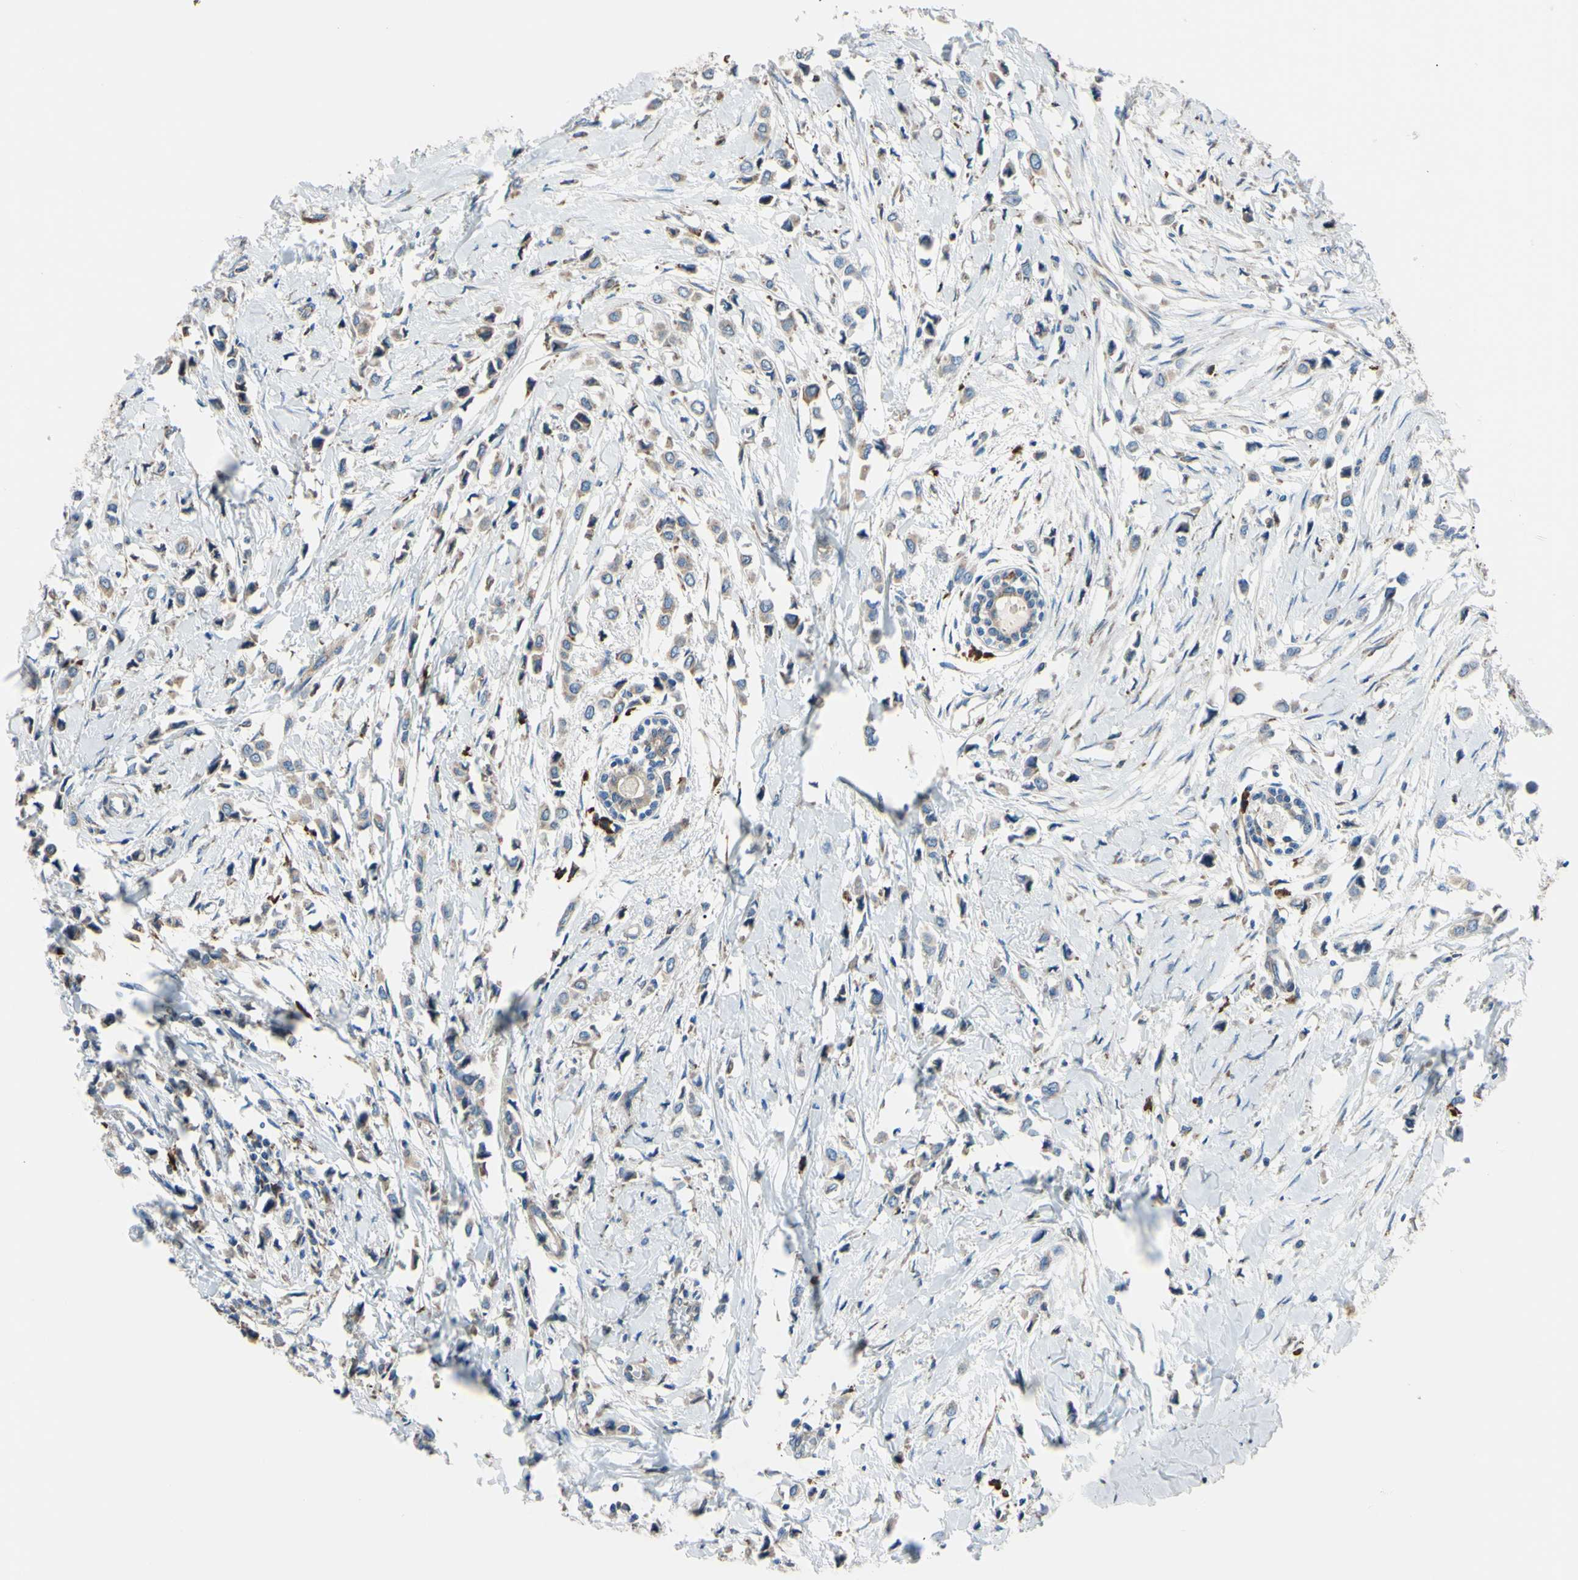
{"staining": {"intensity": "weak", "quantity": "25%-75%", "location": "cytoplasmic/membranous"}, "tissue": "breast cancer", "cell_type": "Tumor cells", "image_type": "cancer", "snomed": [{"axis": "morphology", "description": "Lobular carcinoma"}, {"axis": "topography", "description": "Breast"}], "caption": "DAB (3,3'-diaminobenzidine) immunohistochemical staining of human breast lobular carcinoma reveals weak cytoplasmic/membranous protein expression in about 25%-75% of tumor cells.", "gene": "BMF", "patient": {"sex": "female", "age": 51}}